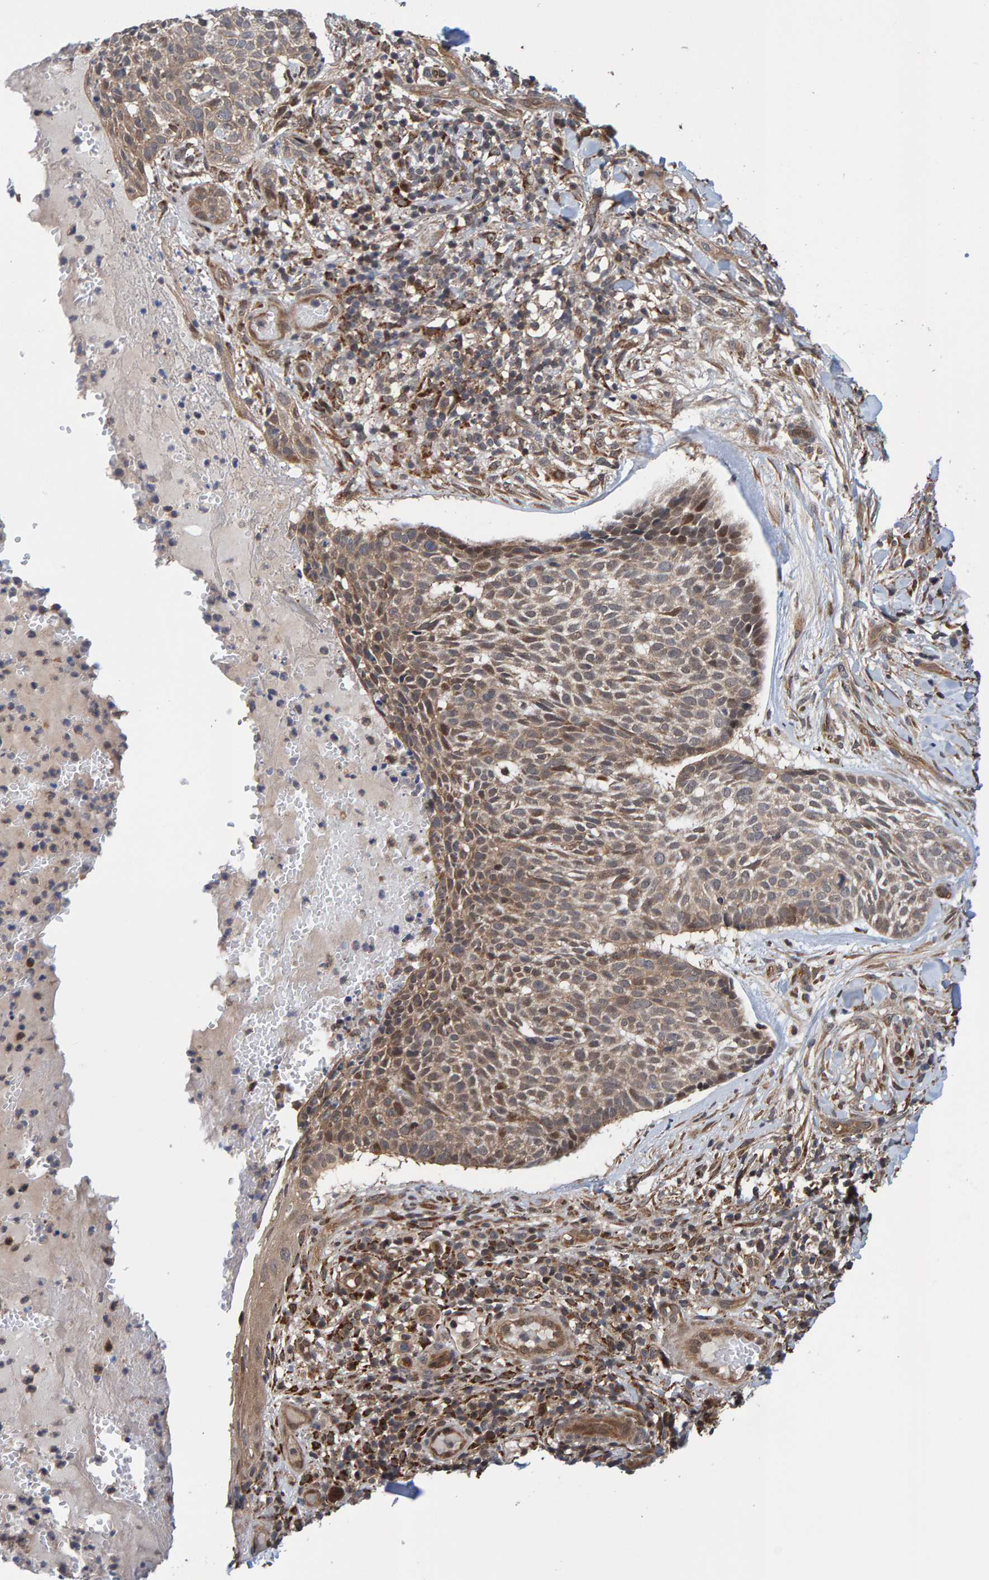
{"staining": {"intensity": "moderate", "quantity": ">75%", "location": "cytoplasmic/membranous"}, "tissue": "skin cancer", "cell_type": "Tumor cells", "image_type": "cancer", "snomed": [{"axis": "morphology", "description": "Normal tissue, NOS"}, {"axis": "morphology", "description": "Basal cell carcinoma"}, {"axis": "topography", "description": "Skin"}], "caption": "Protein staining by IHC displays moderate cytoplasmic/membranous staining in approximately >75% of tumor cells in basal cell carcinoma (skin).", "gene": "SCRN2", "patient": {"sex": "male", "age": 67}}